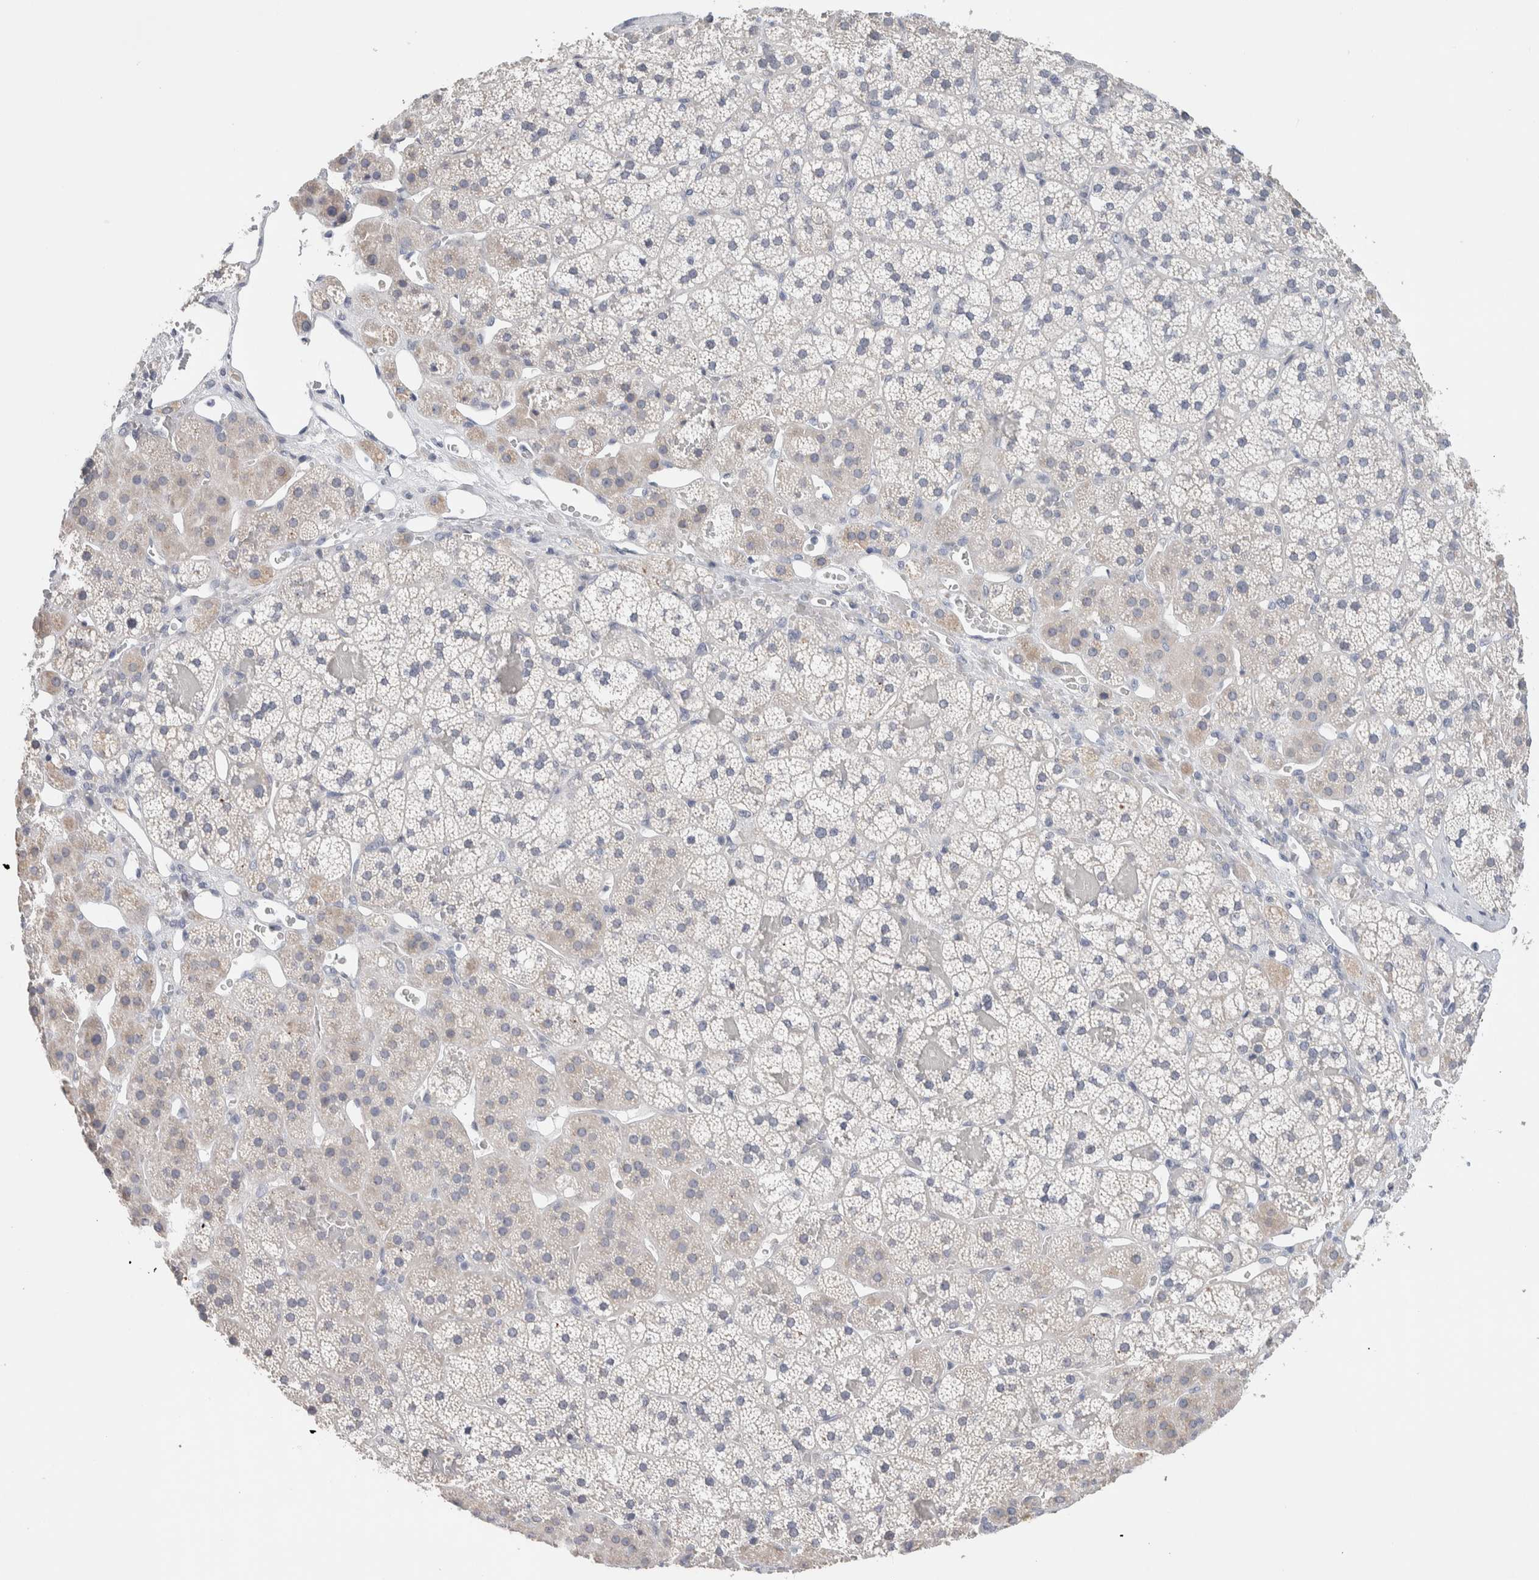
{"staining": {"intensity": "negative", "quantity": "none", "location": "none"}, "tissue": "adrenal gland", "cell_type": "Glandular cells", "image_type": "normal", "snomed": [{"axis": "morphology", "description": "Normal tissue, NOS"}, {"axis": "topography", "description": "Adrenal gland"}], "caption": "Human adrenal gland stained for a protein using immunohistochemistry (IHC) exhibits no staining in glandular cells.", "gene": "SCN2A", "patient": {"sex": "female", "age": 44}}